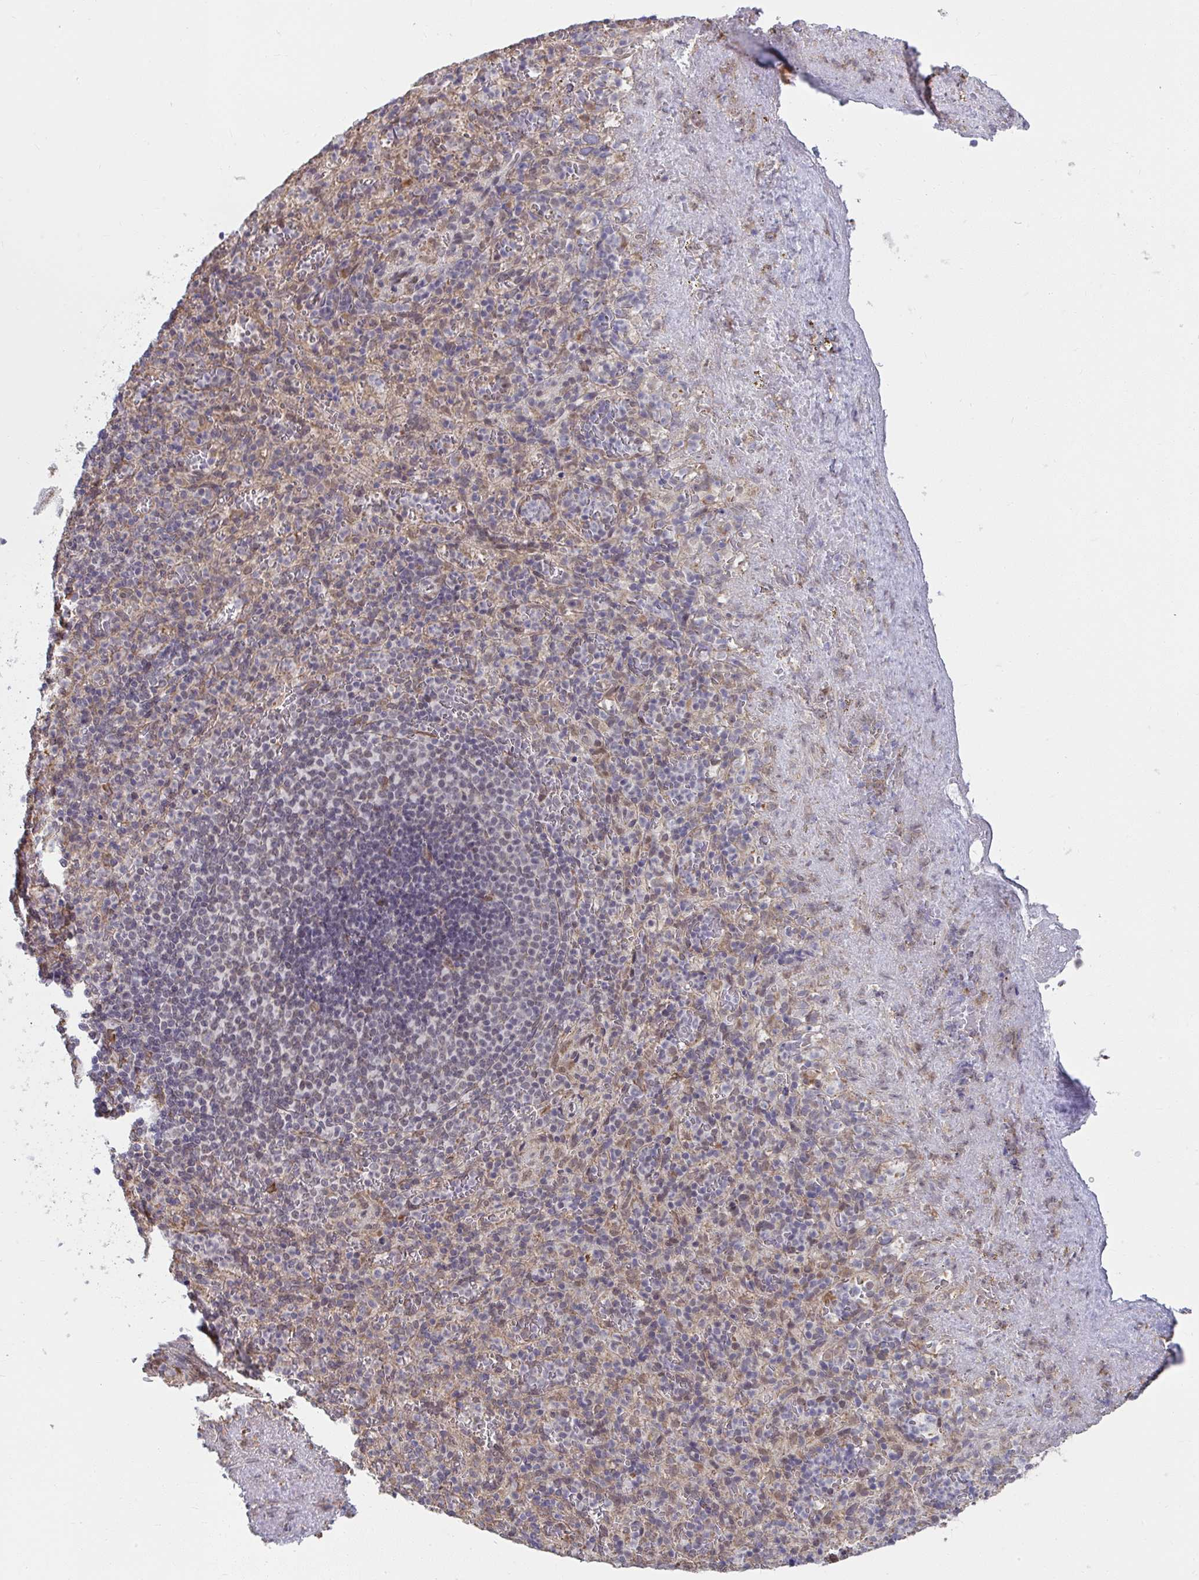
{"staining": {"intensity": "negative", "quantity": "none", "location": "none"}, "tissue": "spleen", "cell_type": "Cells in red pulp", "image_type": "normal", "snomed": [{"axis": "morphology", "description": "Normal tissue, NOS"}, {"axis": "topography", "description": "Spleen"}], "caption": "Spleen stained for a protein using IHC shows no positivity cells in red pulp.", "gene": "NMNAT1", "patient": {"sex": "female", "age": 74}}